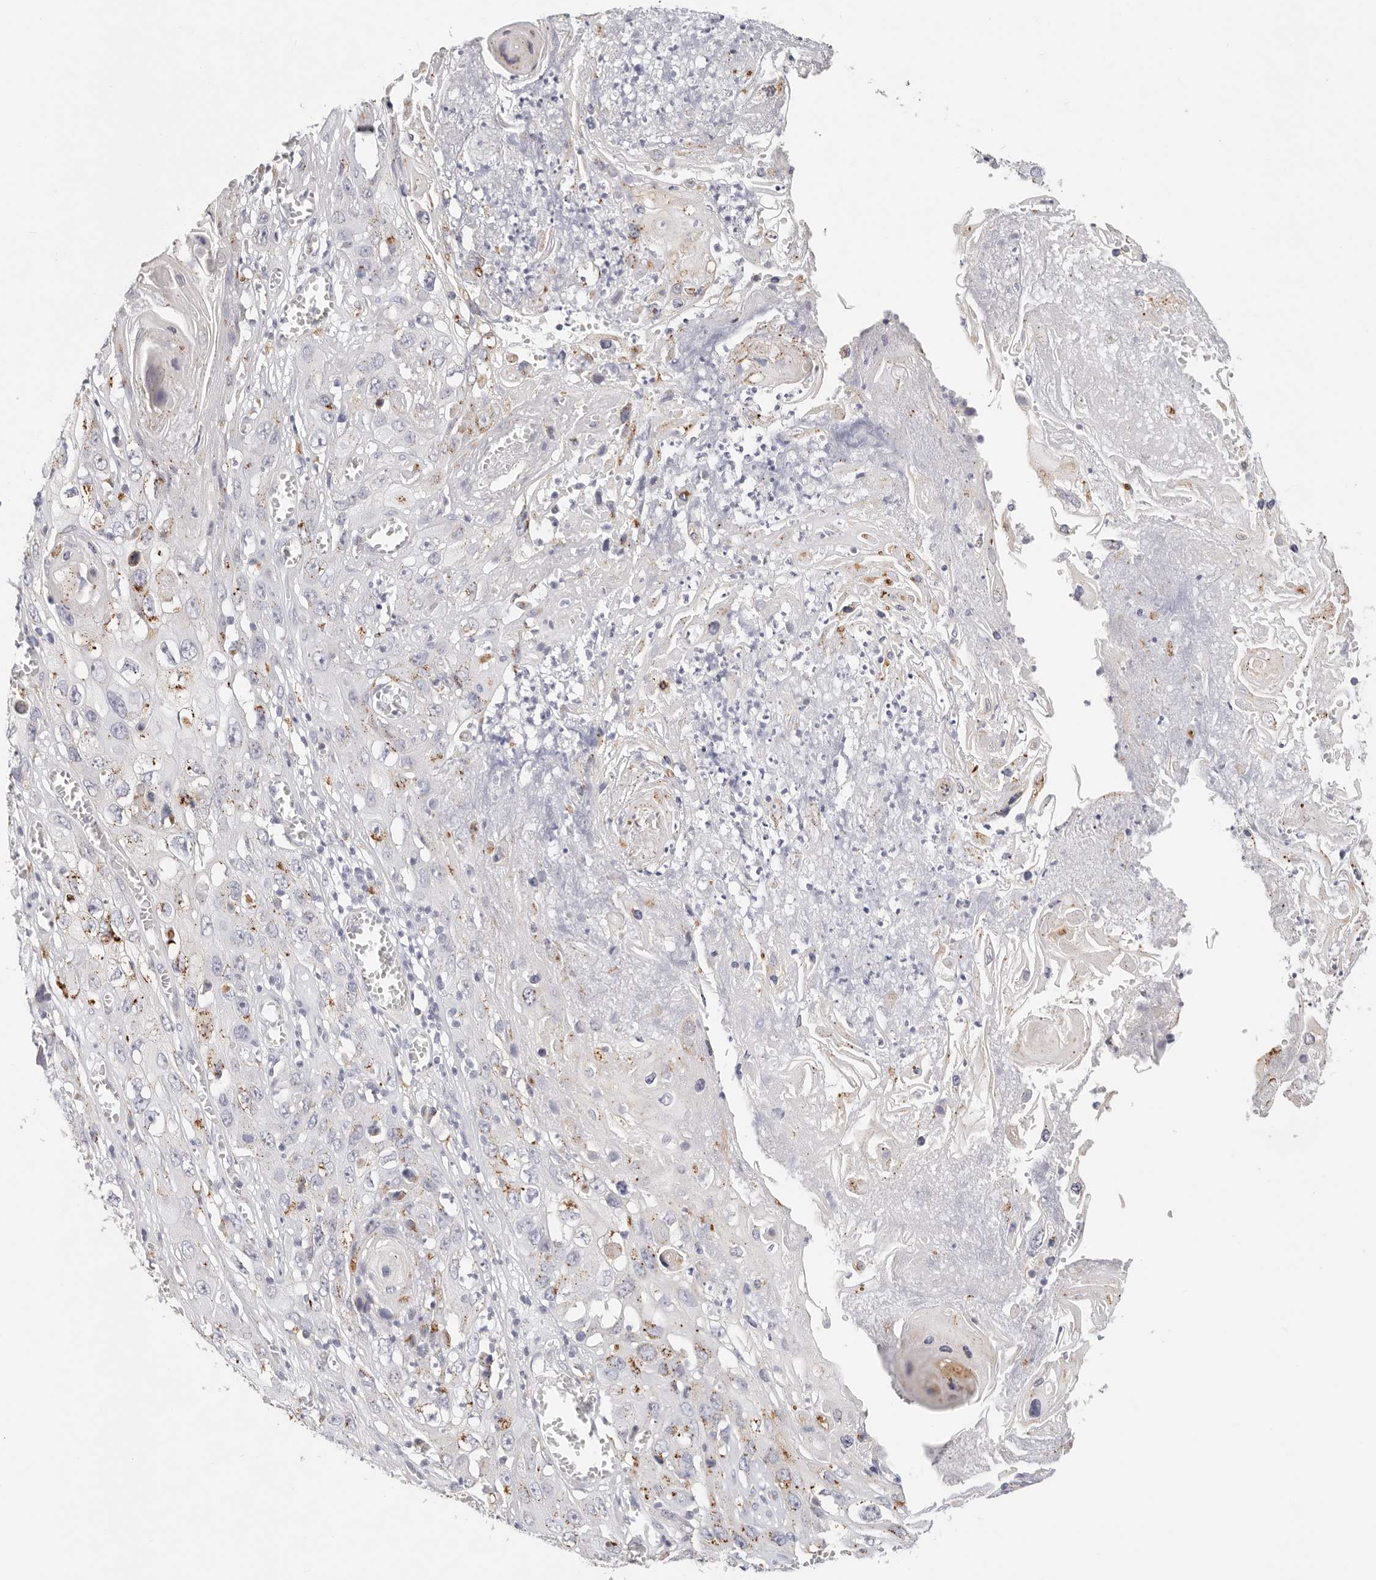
{"staining": {"intensity": "moderate", "quantity": "<25%", "location": "cytoplasmic/membranous"}, "tissue": "skin cancer", "cell_type": "Tumor cells", "image_type": "cancer", "snomed": [{"axis": "morphology", "description": "Squamous cell carcinoma, NOS"}, {"axis": "topography", "description": "Skin"}], "caption": "Squamous cell carcinoma (skin) tissue displays moderate cytoplasmic/membranous expression in about <25% of tumor cells, visualized by immunohistochemistry.", "gene": "STKLD1", "patient": {"sex": "male", "age": 55}}